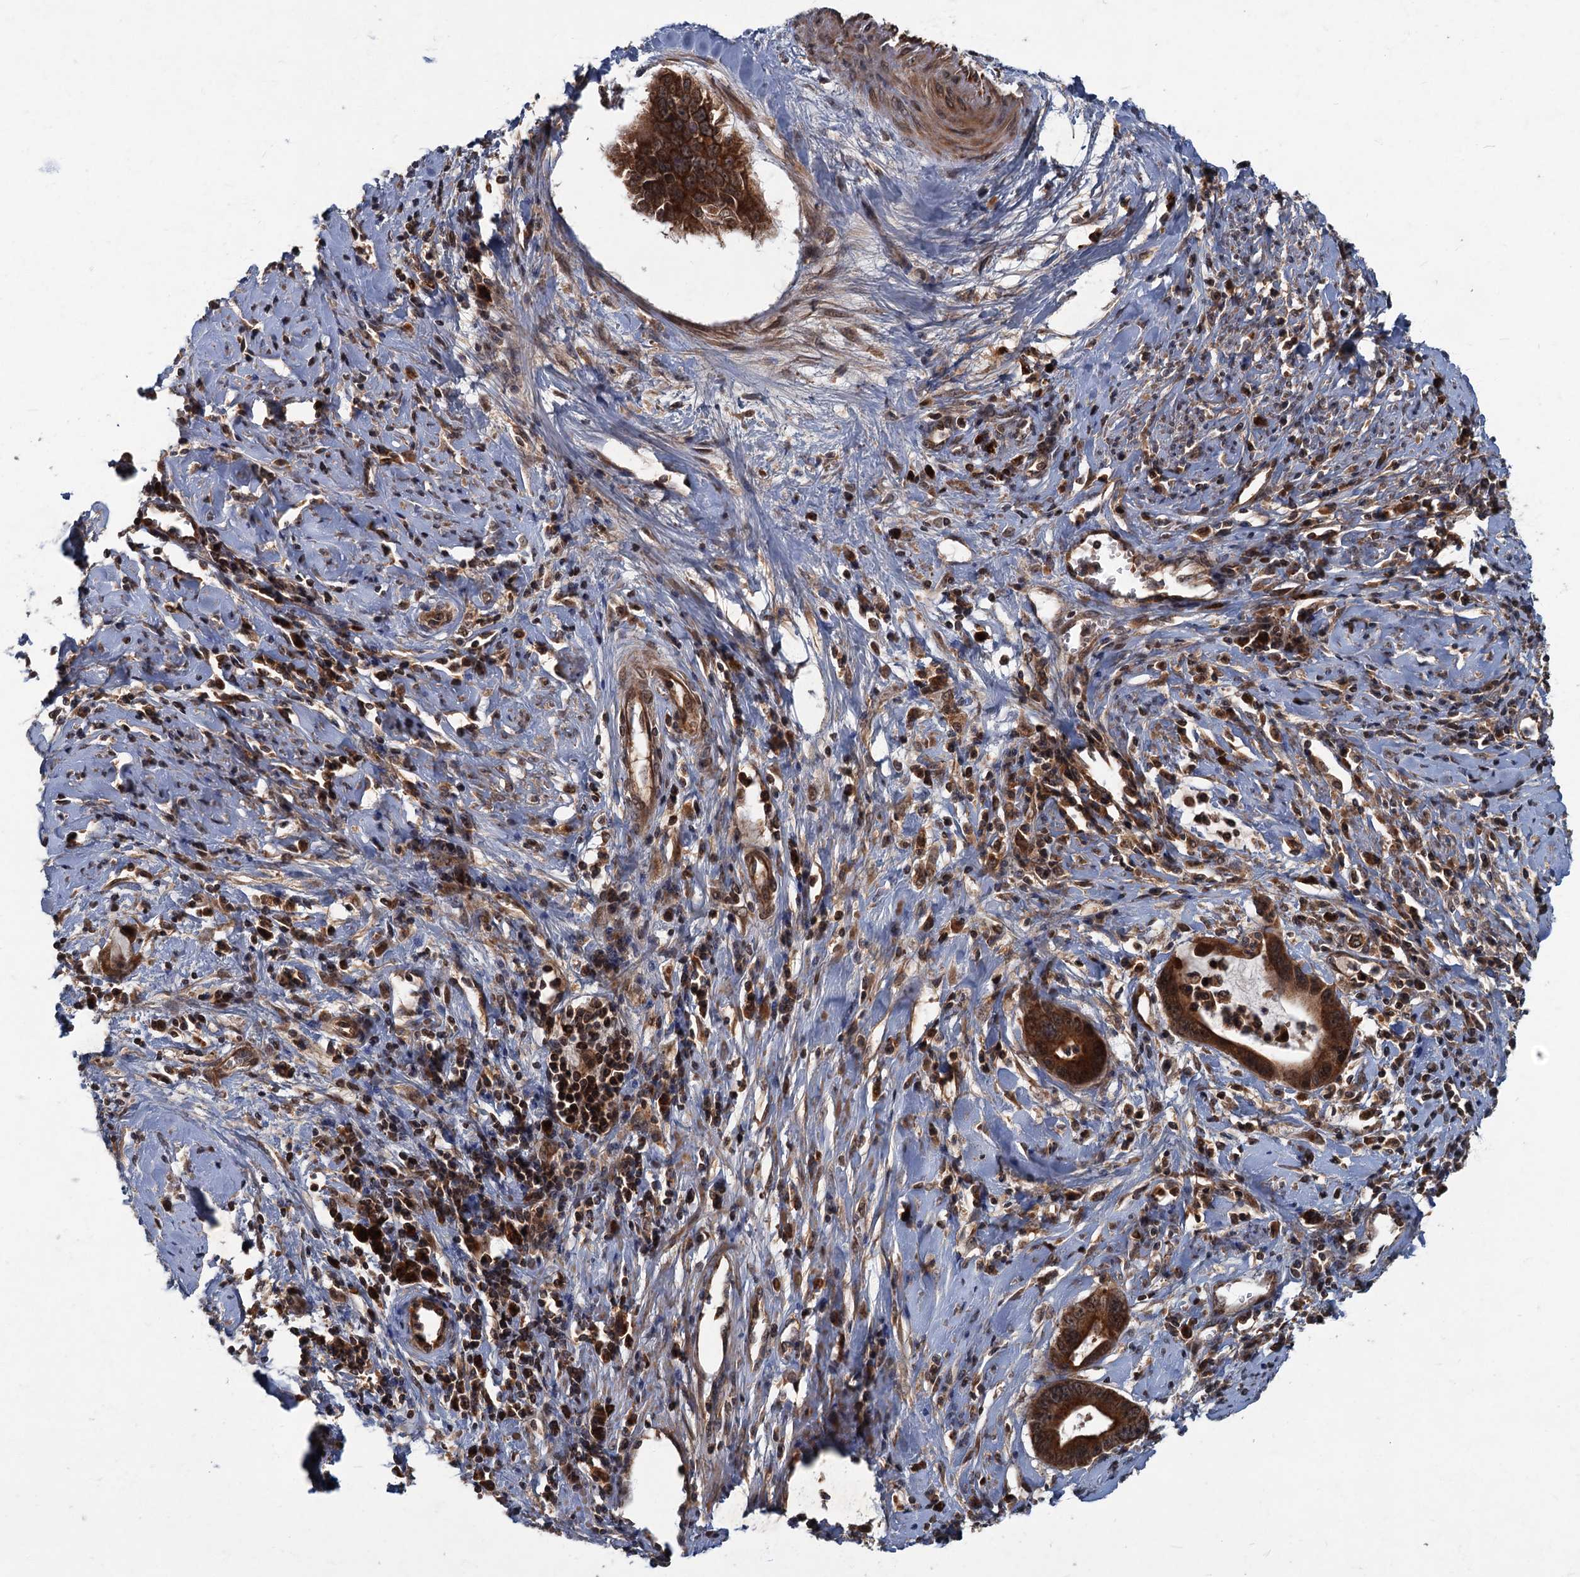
{"staining": {"intensity": "strong", "quantity": ">75%", "location": "cytoplasmic/membranous,nuclear"}, "tissue": "cervical cancer", "cell_type": "Tumor cells", "image_type": "cancer", "snomed": [{"axis": "morphology", "description": "Adenocarcinoma, NOS"}, {"axis": "topography", "description": "Cervix"}], "caption": "The image reveals a brown stain indicating the presence of a protein in the cytoplasmic/membranous and nuclear of tumor cells in cervical cancer. (Stains: DAB in brown, nuclei in blue, Microscopy: brightfield microscopy at high magnification).", "gene": "SLC11A2", "patient": {"sex": "female", "age": 44}}